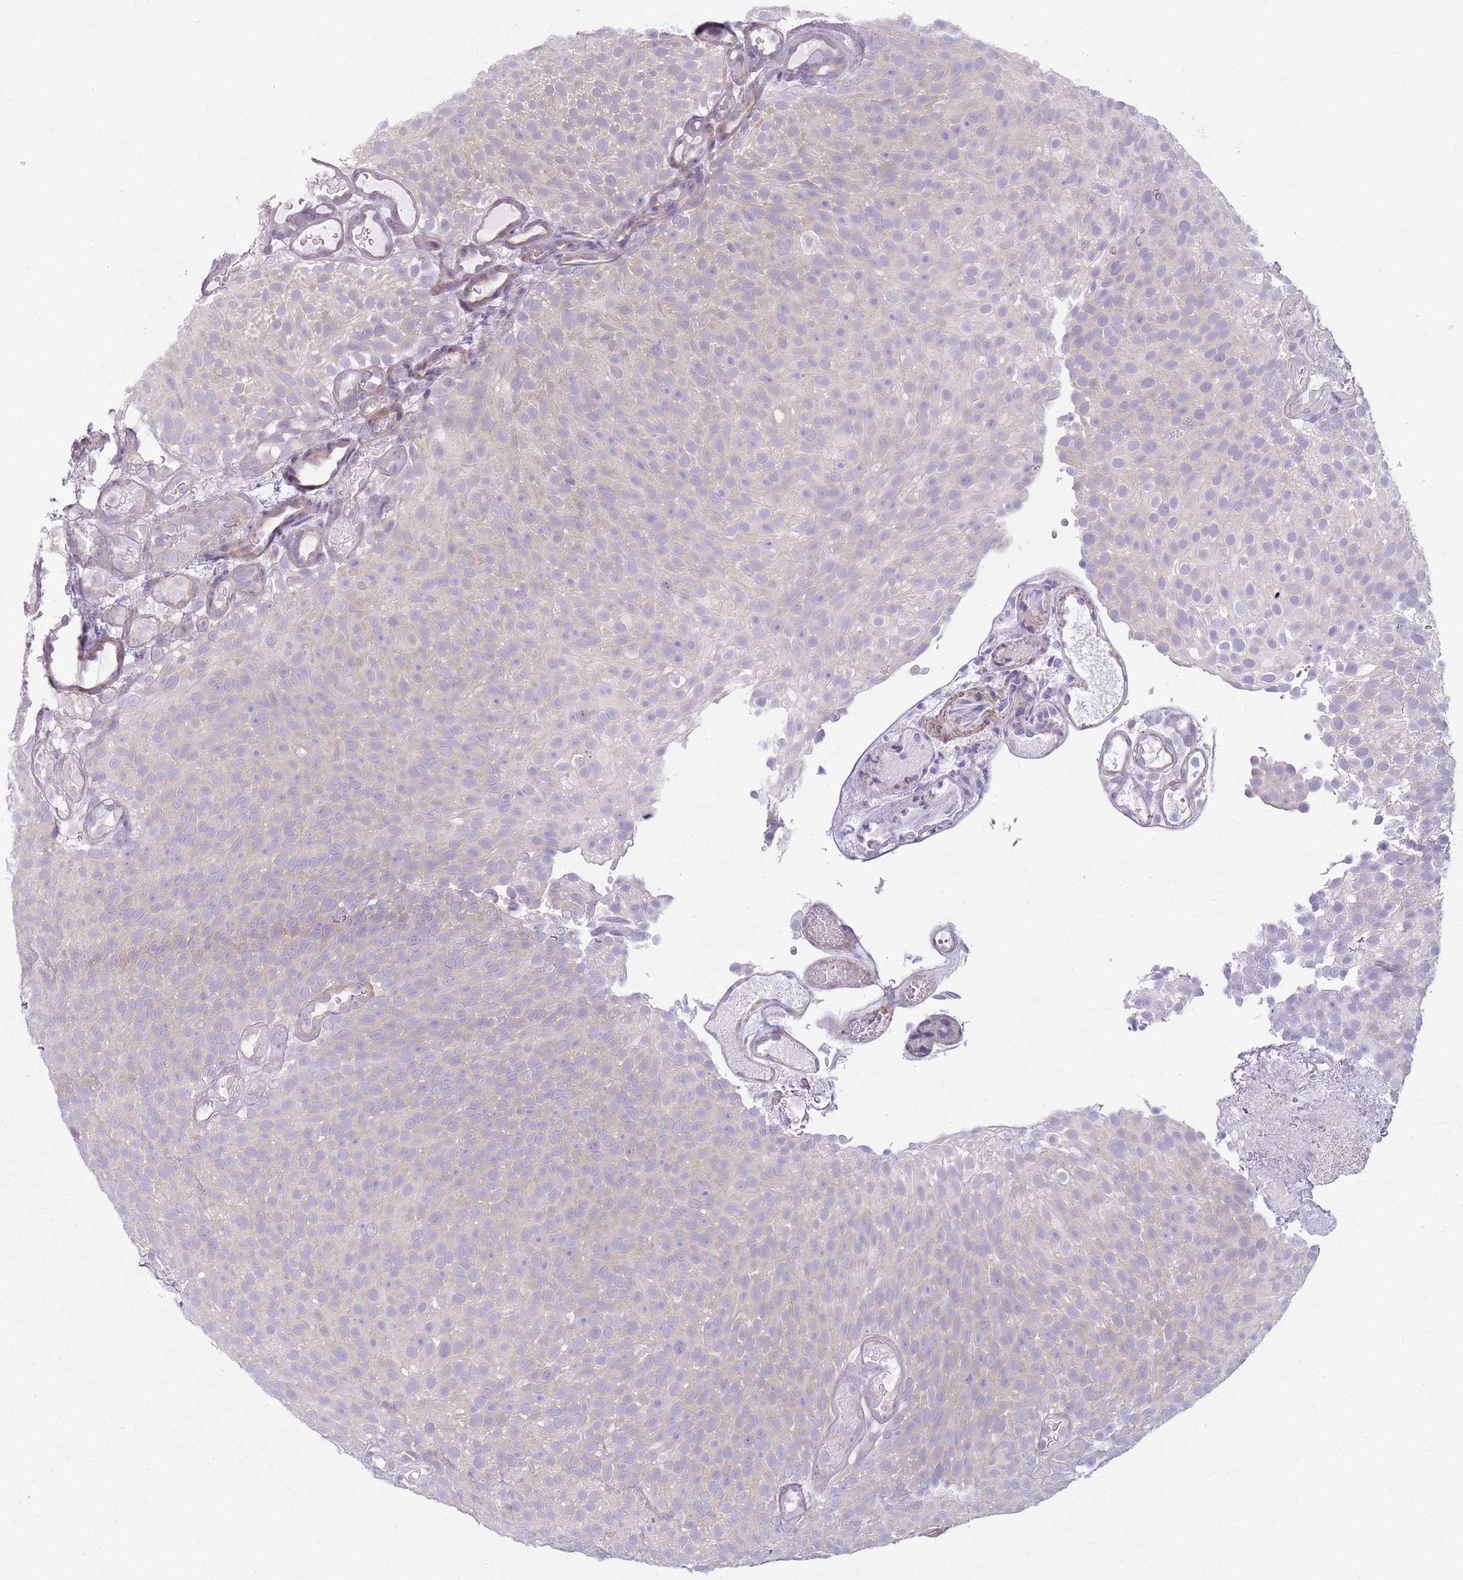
{"staining": {"intensity": "negative", "quantity": "none", "location": "none"}, "tissue": "urothelial cancer", "cell_type": "Tumor cells", "image_type": "cancer", "snomed": [{"axis": "morphology", "description": "Urothelial carcinoma, Low grade"}, {"axis": "topography", "description": "Urinary bladder"}], "caption": "Immunohistochemistry of low-grade urothelial carcinoma reveals no positivity in tumor cells.", "gene": "SLC26A6", "patient": {"sex": "male", "age": 78}}